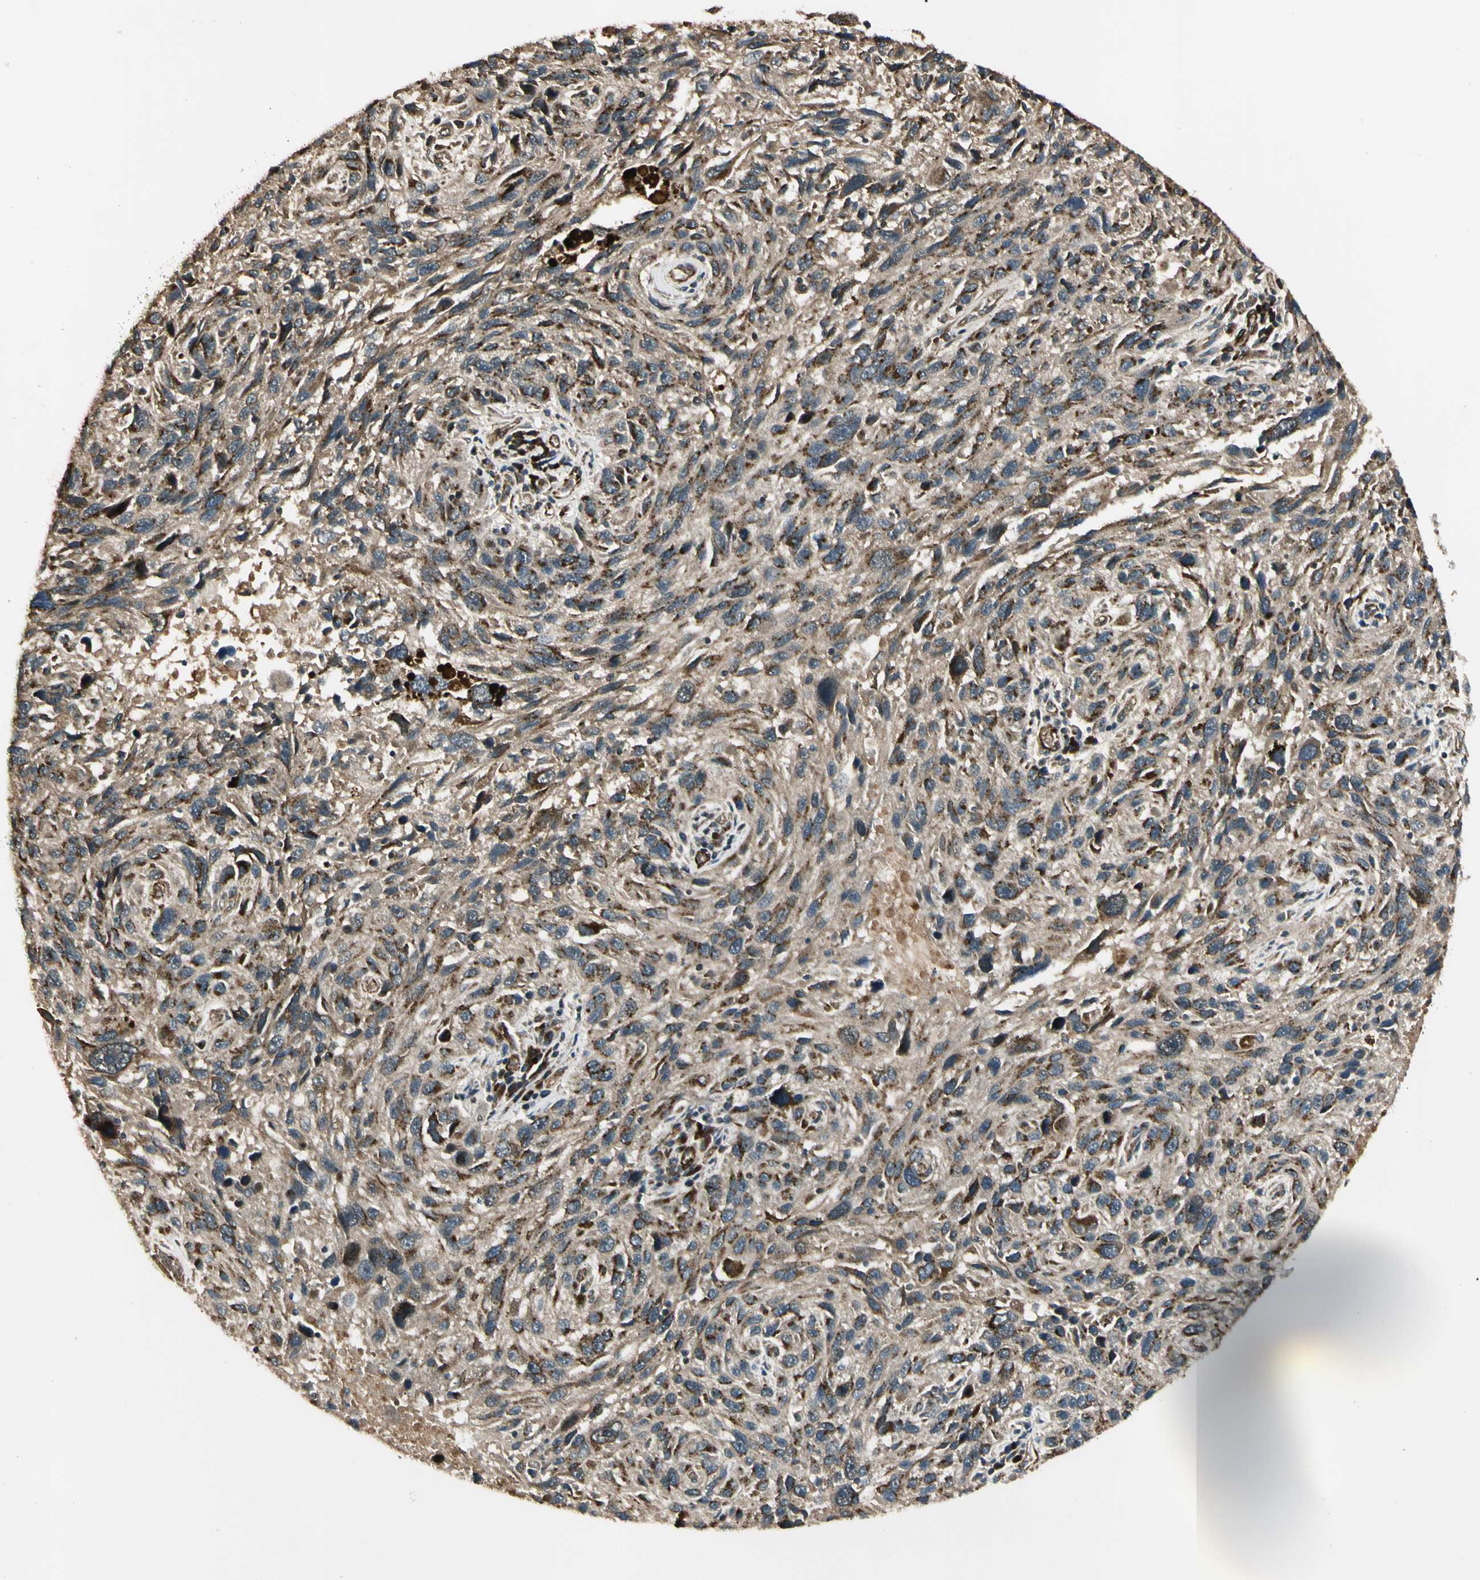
{"staining": {"intensity": "moderate", "quantity": "25%-75%", "location": "cytoplasmic/membranous"}, "tissue": "melanoma", "cell_type": "Tumor cells", "image_type": "cancer", "snomed": [{"axis": "morphology", "description": "Malignant melanoma, NOS"}, {"axis": "topography", "description": "Skin"}], "caption": "Human malignant melanoma stained with a protein marker reveals moderate staining in tumor cells.", "gene": "GCK", "patient": {"sex": "male", "age": 53}}